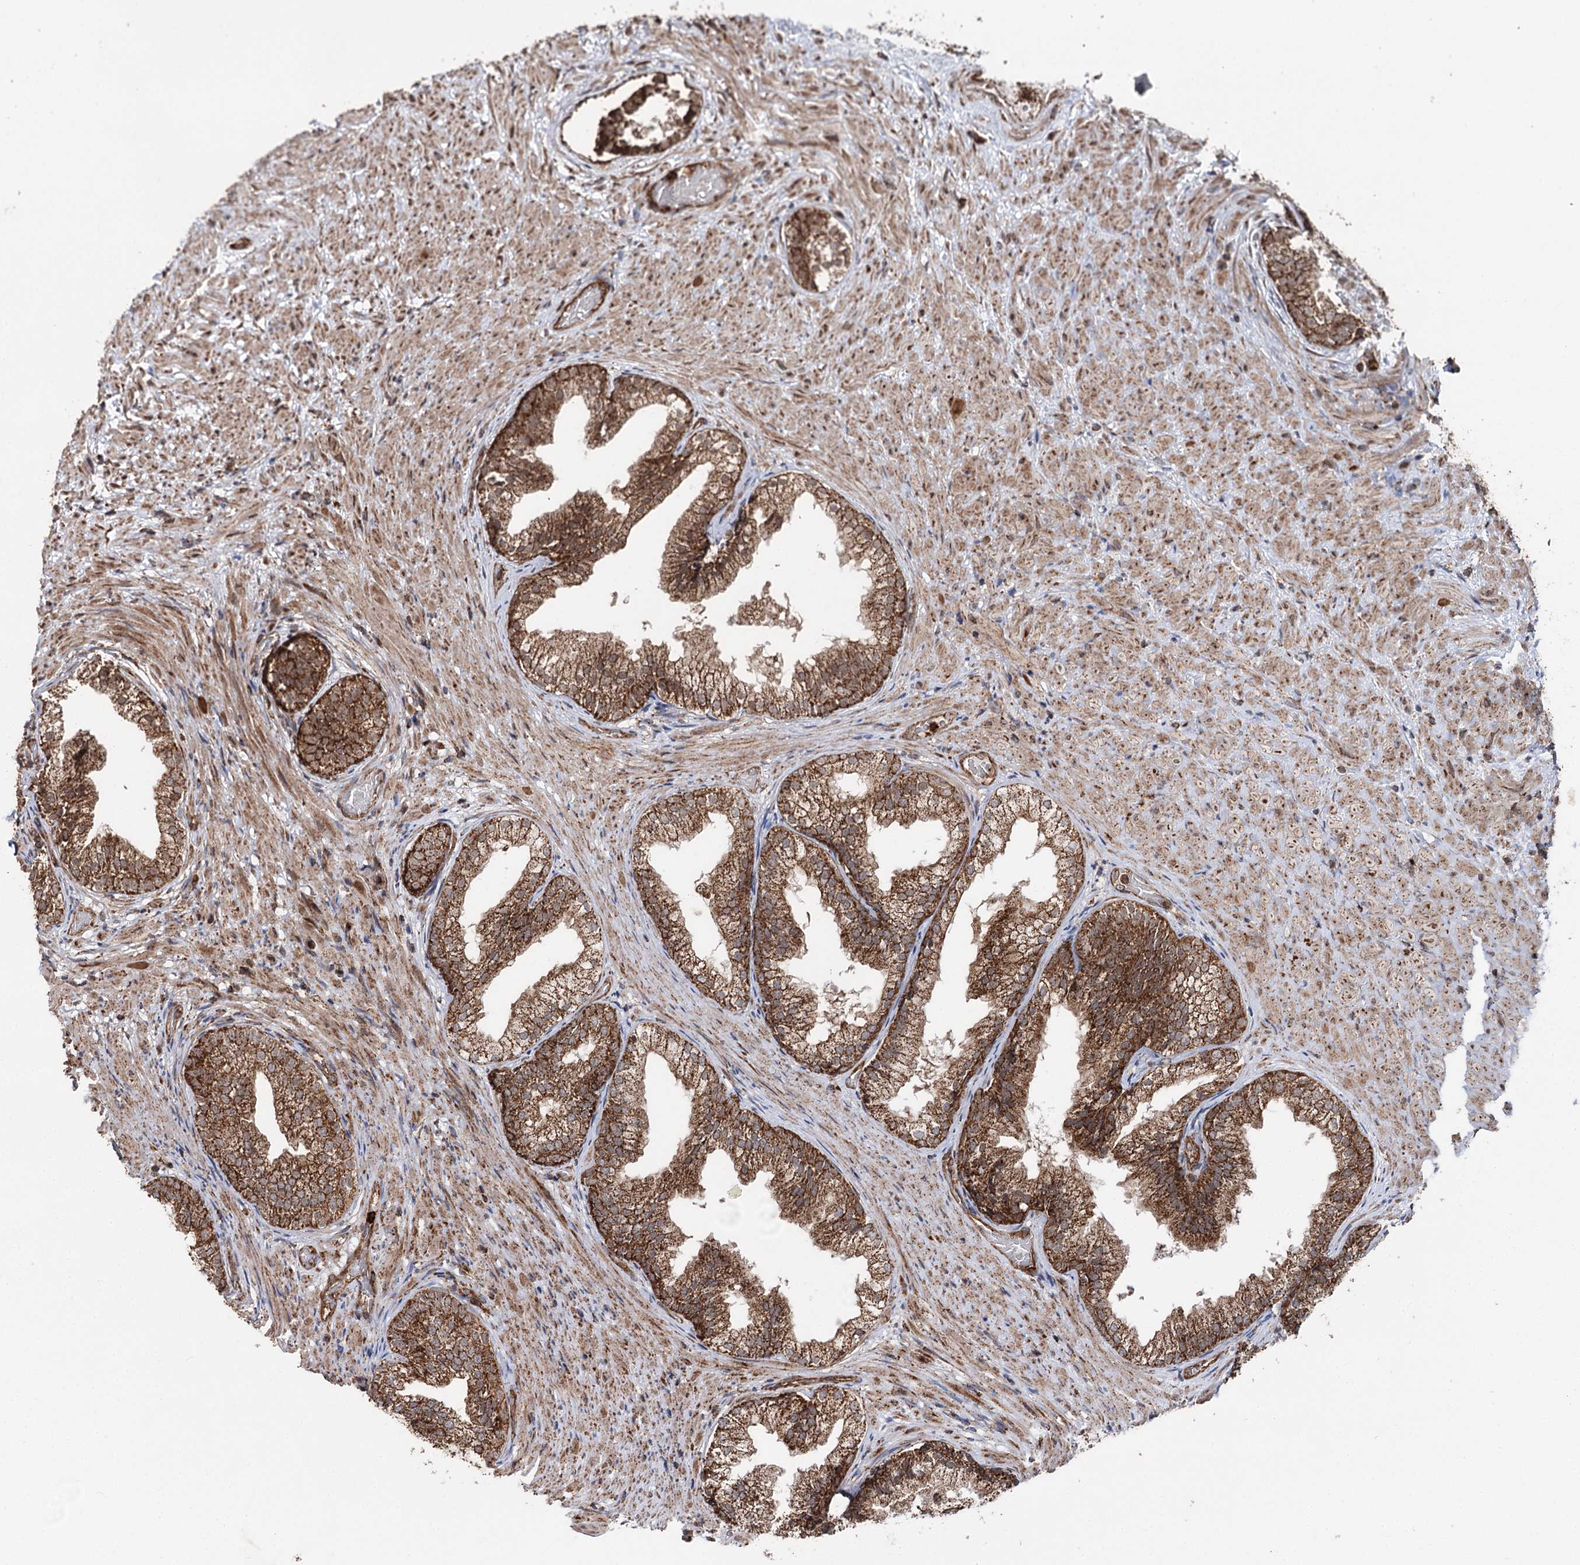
{"staining": {"intensity": "strong", "quantity": ">75%", "location": "cytoplasmic/membranous"}, "tissue": "prostate", "cell_type": "Glandular cells", "image_type": "normal", "snomed": [{"axis": "morphology", "description": "Normal tissue, NOS"}, {"axis": "topography", "description": "Prostate"}], "caption": "DAB immunohistochemical staining of benign human prostate shows strong cytoplasmic/membranous protein staining in approximately >75% of glandular cells.", "gene": "FGFR1OP2", "patient": {"sex": "male", "age": 76}}